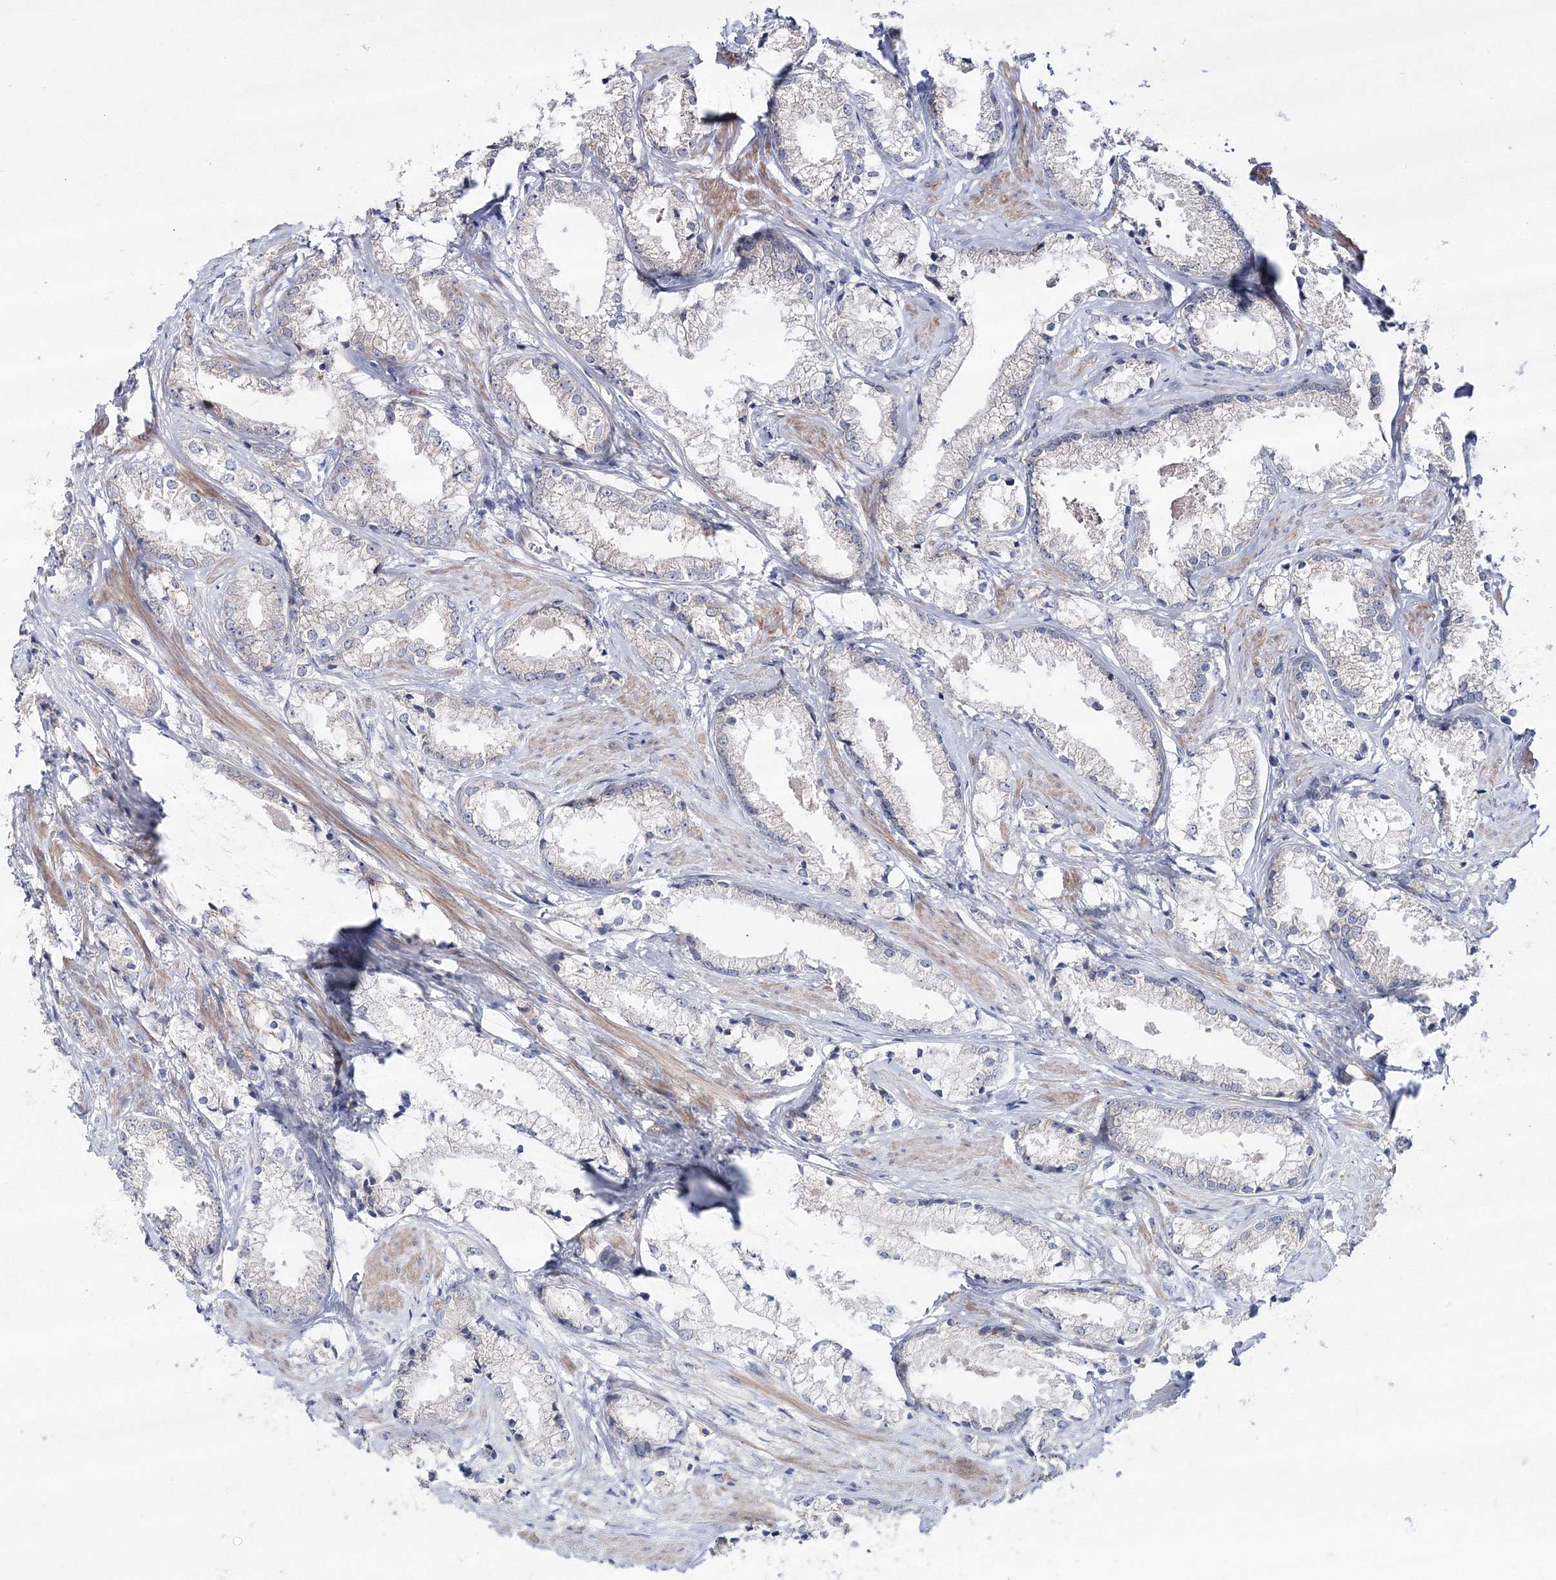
{"staining": {"intensity": "negative", "quantity": "none", "location": "none"}, "tissue": "prostate cancer", "cell_type": "Tumor cells", "image_type": "cancer", "snomed": [{"axis": "morphology", "description": "Adenocarcinoma, High grade"}, {"axis": "topography", "description": "Prostate"}], "caption": "This is an IHC image of prostate adenocarcinoma (high-grade). There is no expression in tumor cells.", "gene": "ARHGAP32", "patient": {"sex": "male", "age": 66}}